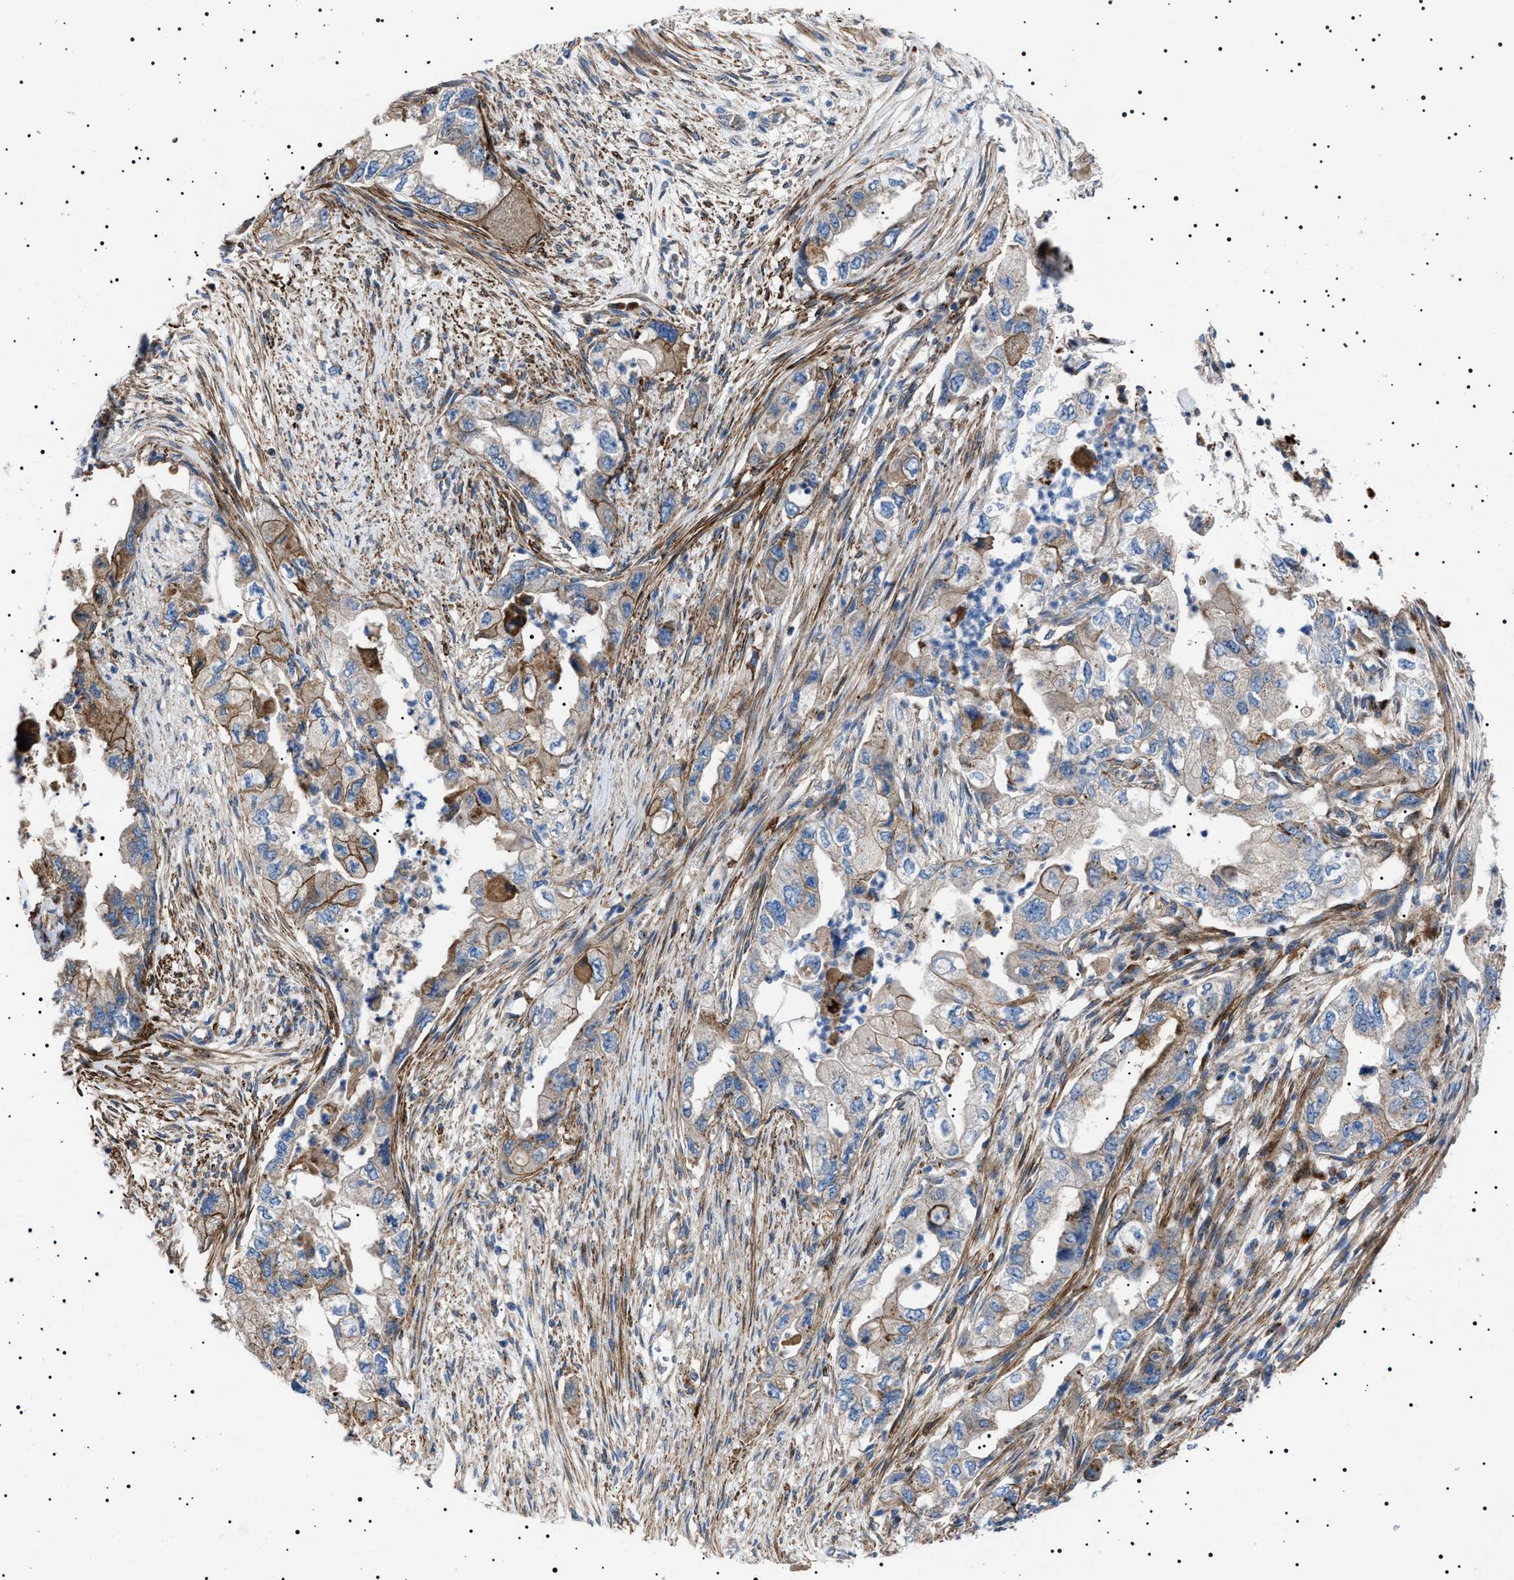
{"staining": {"intensity": "moderate", "quantity": "<25%", "location": "cytoplasmic/membranous"}, "tissue": "pancreatic cancer", "cell_type": "Tumor cells", "image_type": "cancer", "snomed": [{"axis": "morphology", "description": "Adenocarcinoma, NOS"}, {"axis": "topography", "description": "Pancreas"}], "caption": "Brown immunohistochemical staining in human pancreatic adenocarcinoma demonstrates moderate cytoplasmic/membranous positivity in about <25% of tumor cells.", "gene": "NEU1", "patient": {"sex": "female", "age": 73}}